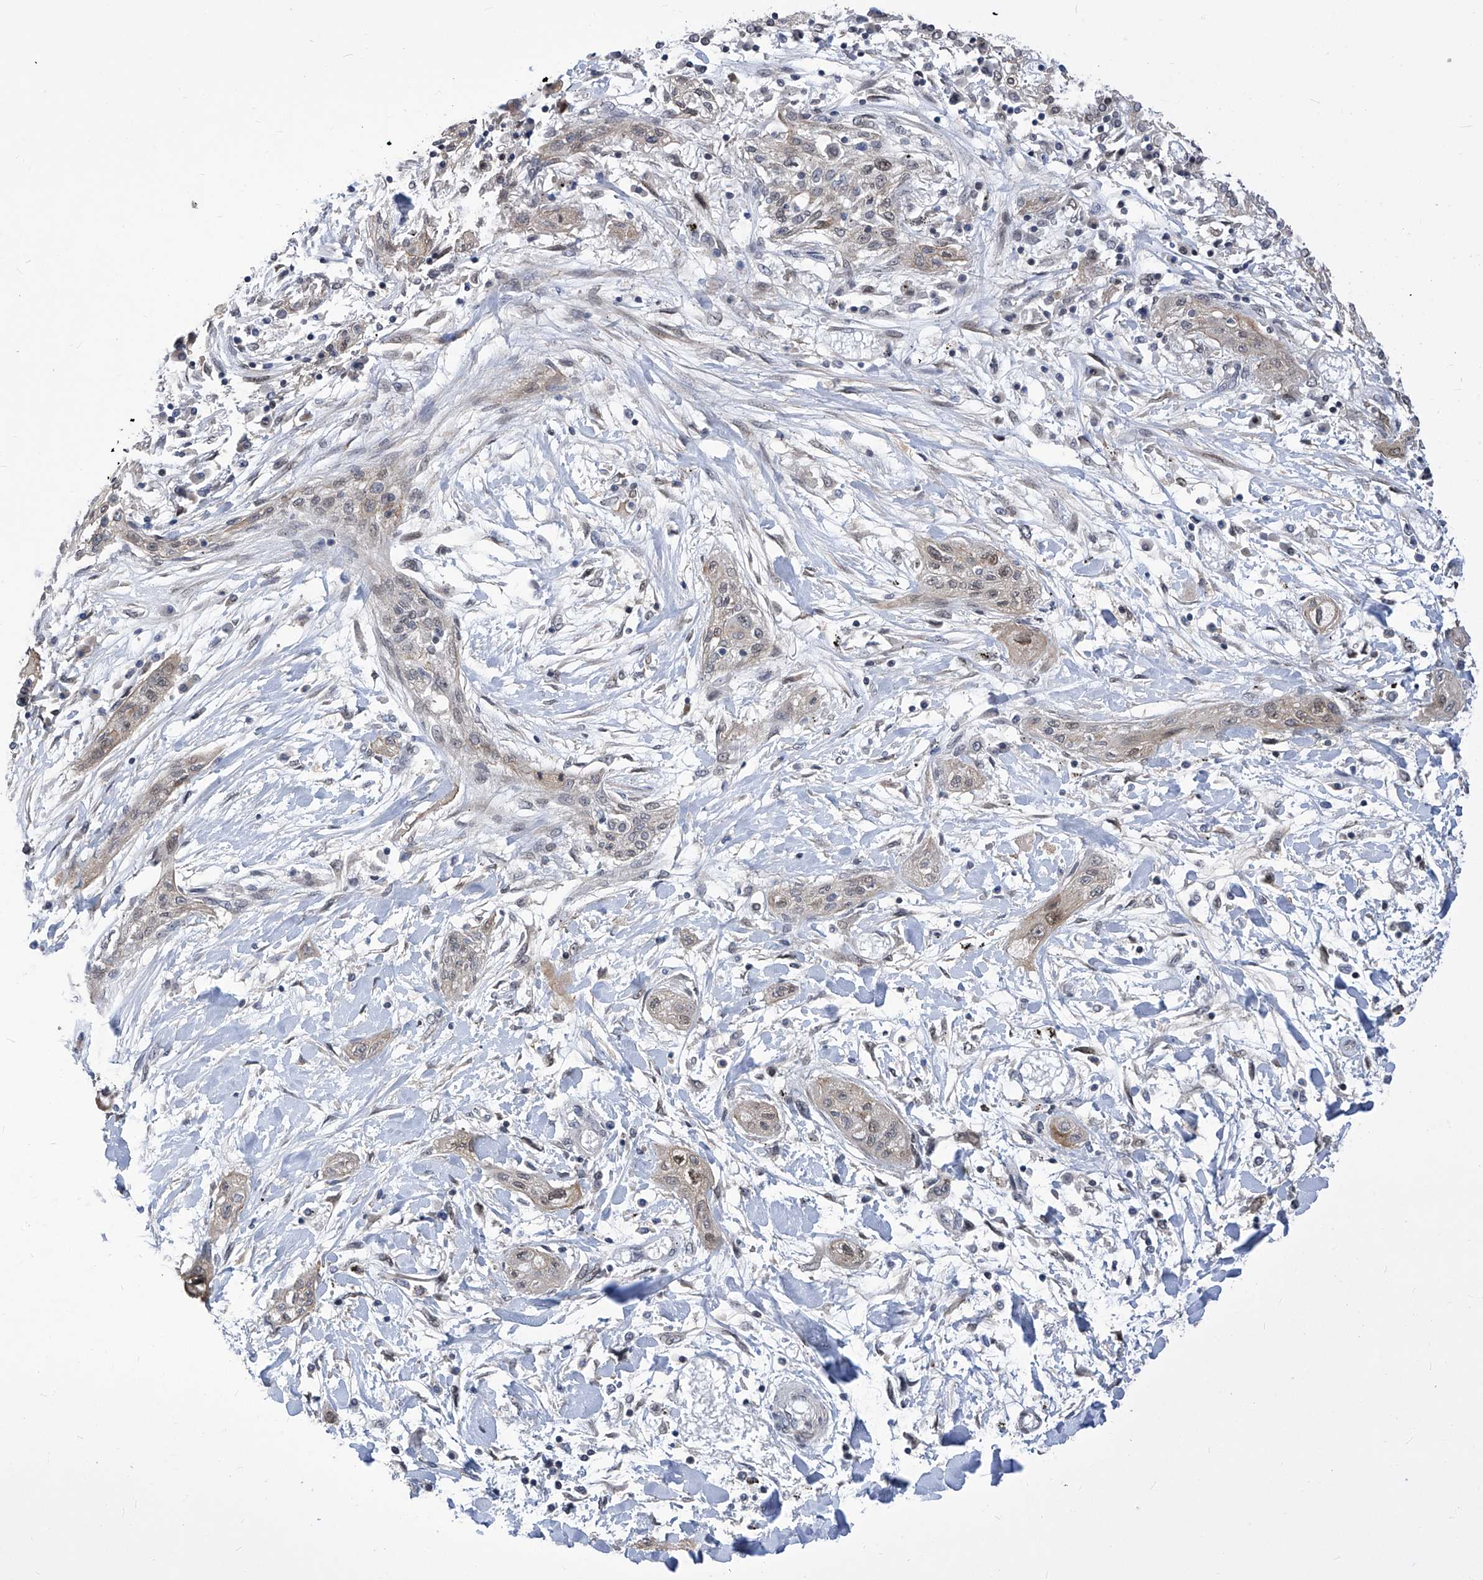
{"staining": {"intensity": "weak", "quantity": "<25%", "location": "nuclear"}, "tissue": "lung cancer", "cell_type": "Tumor cells", "image_type": "cancer", "snomed": [{"axis": "morphology", "description": "Squamous cell carcinoma, NOS"}, {"axis": "topography", "description": "Lung"}], "caption": "This is an IHC histopathology image of squamous cell carcinoma (lung). There is no expression in tumor cells.", "gene": "CETN2", "patient": {"sex": "female", "age": 47}}